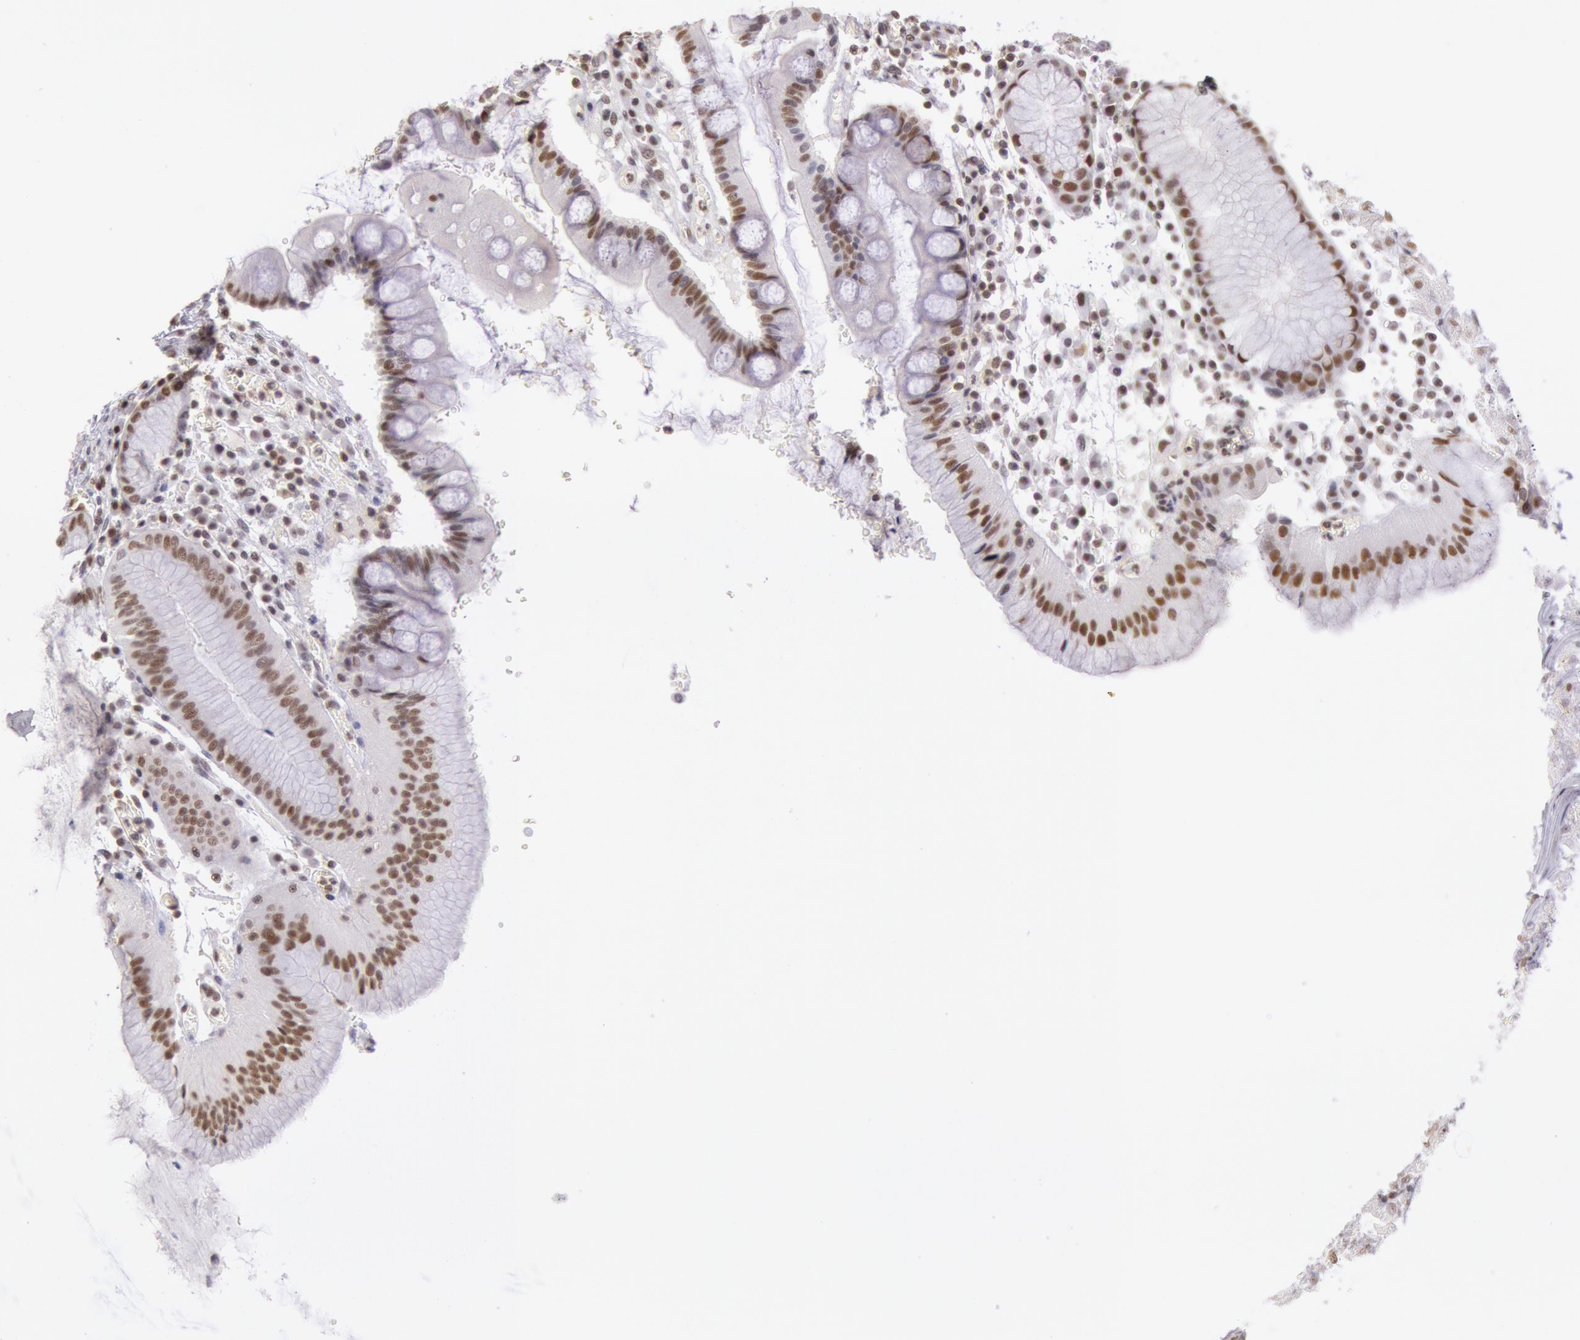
{"staining": {"intensity": "strong", "quantity": ">75%", "location": "nuclear"}, "tissue": "stomach", "cell_type": "Glandular cells", "image_type": "normal", "snomed": [{"axis": "morphology", "description": "Normal tissue, NOS"}, {"axis": "topography", "description": "Stomach, lower"}], "caption": "Strong nuclear positivity is seen in approximately >75% of glandular cells in benign stomach.", "gene": "ESS2", "patient": {"sex": "female", "age": 73}}